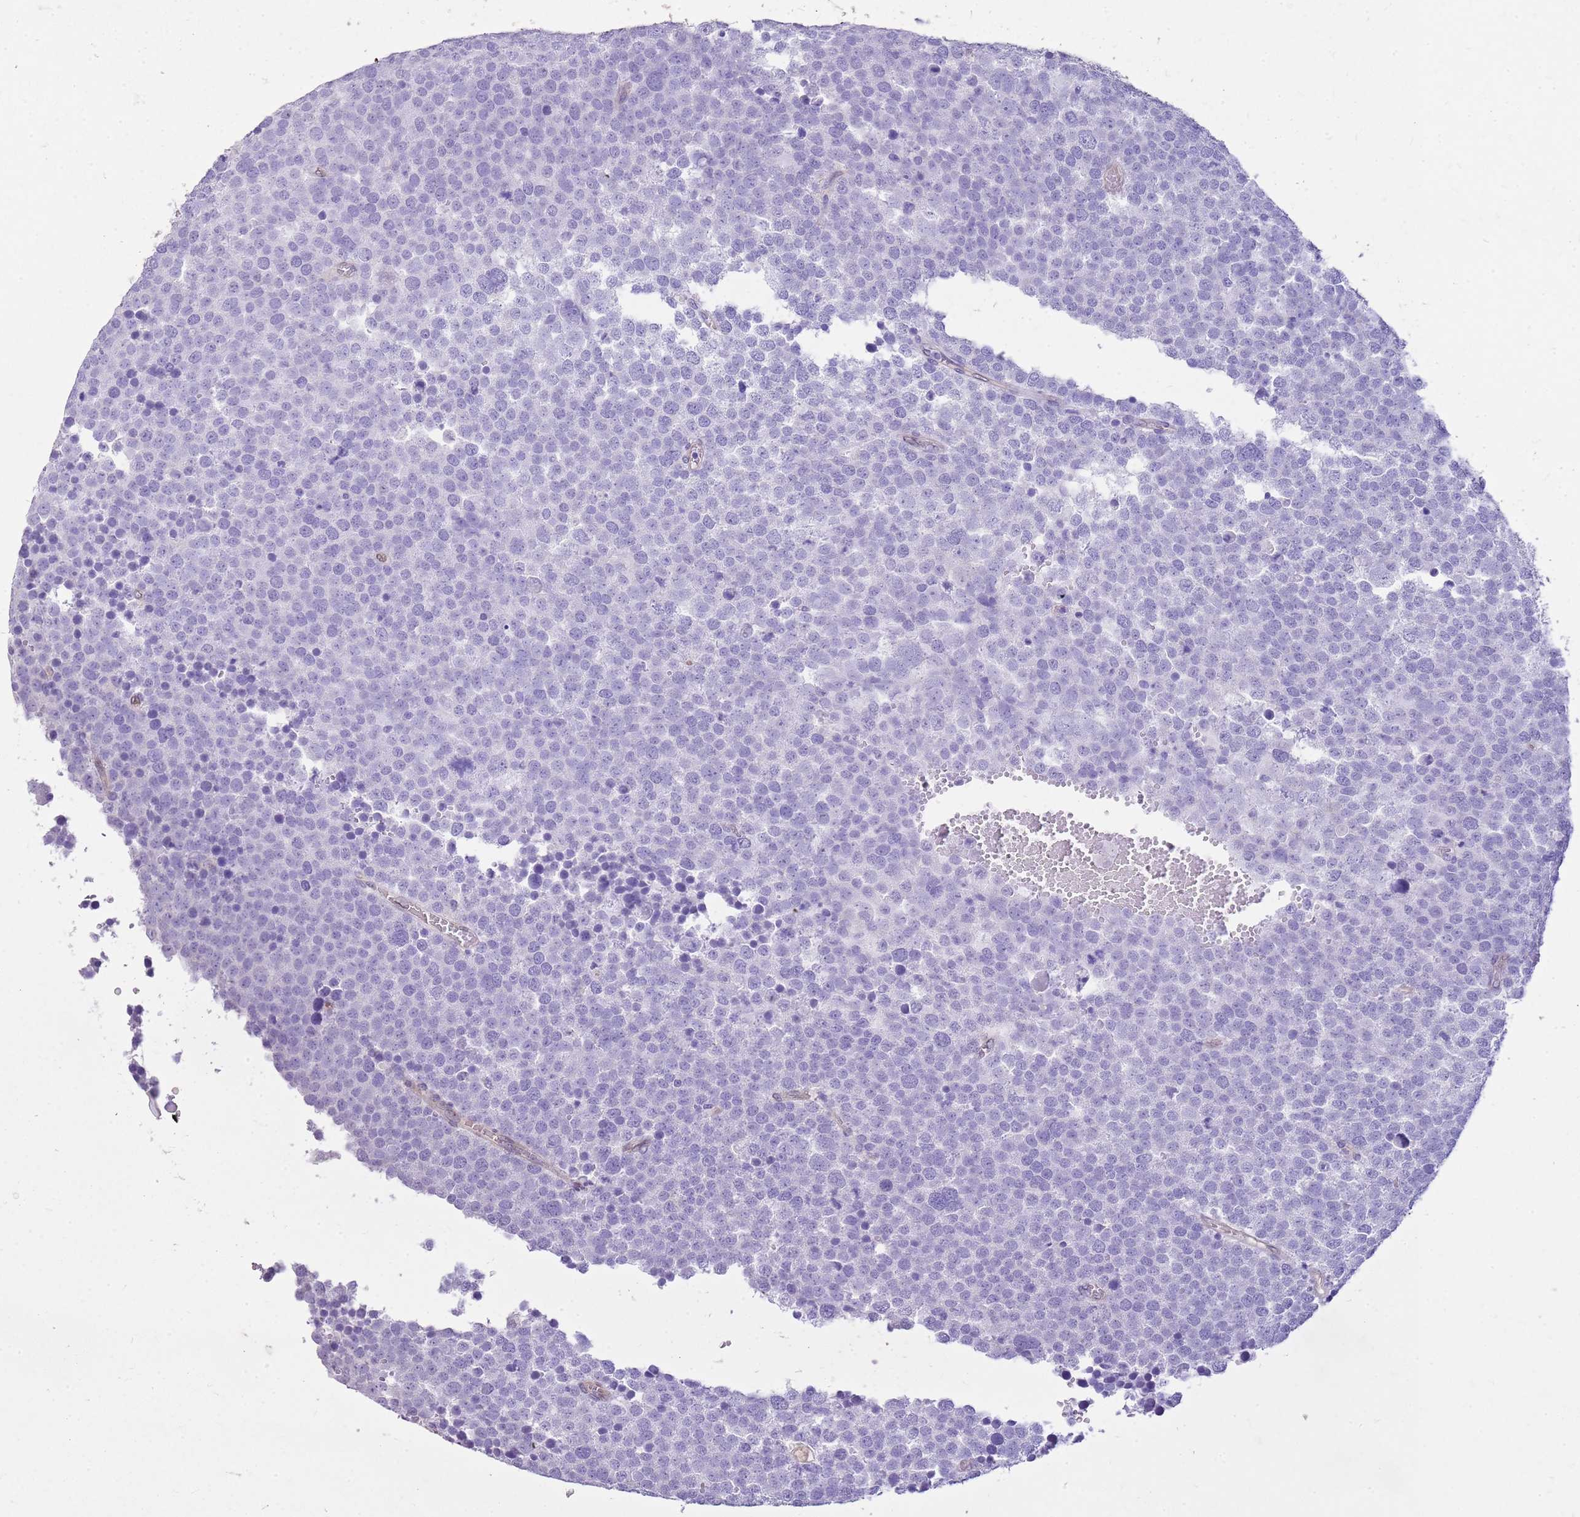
{"staining": {"intensity": "negative", "quantity": "none", "location": "none"}, "tissue": "testis cancer", "cell_type": "Tumor cells", "image_type": "cancer", "snomed": [{"axis": "morphology", "description": "Seminoma, NOS"}, {"axis": "topography", "description": "Testis"}], "caption": "The image exhibits no staining of tumor cells in testis cancer.", "gene": "HSPB1", "patient": {"sex": "male", "age": 71}}